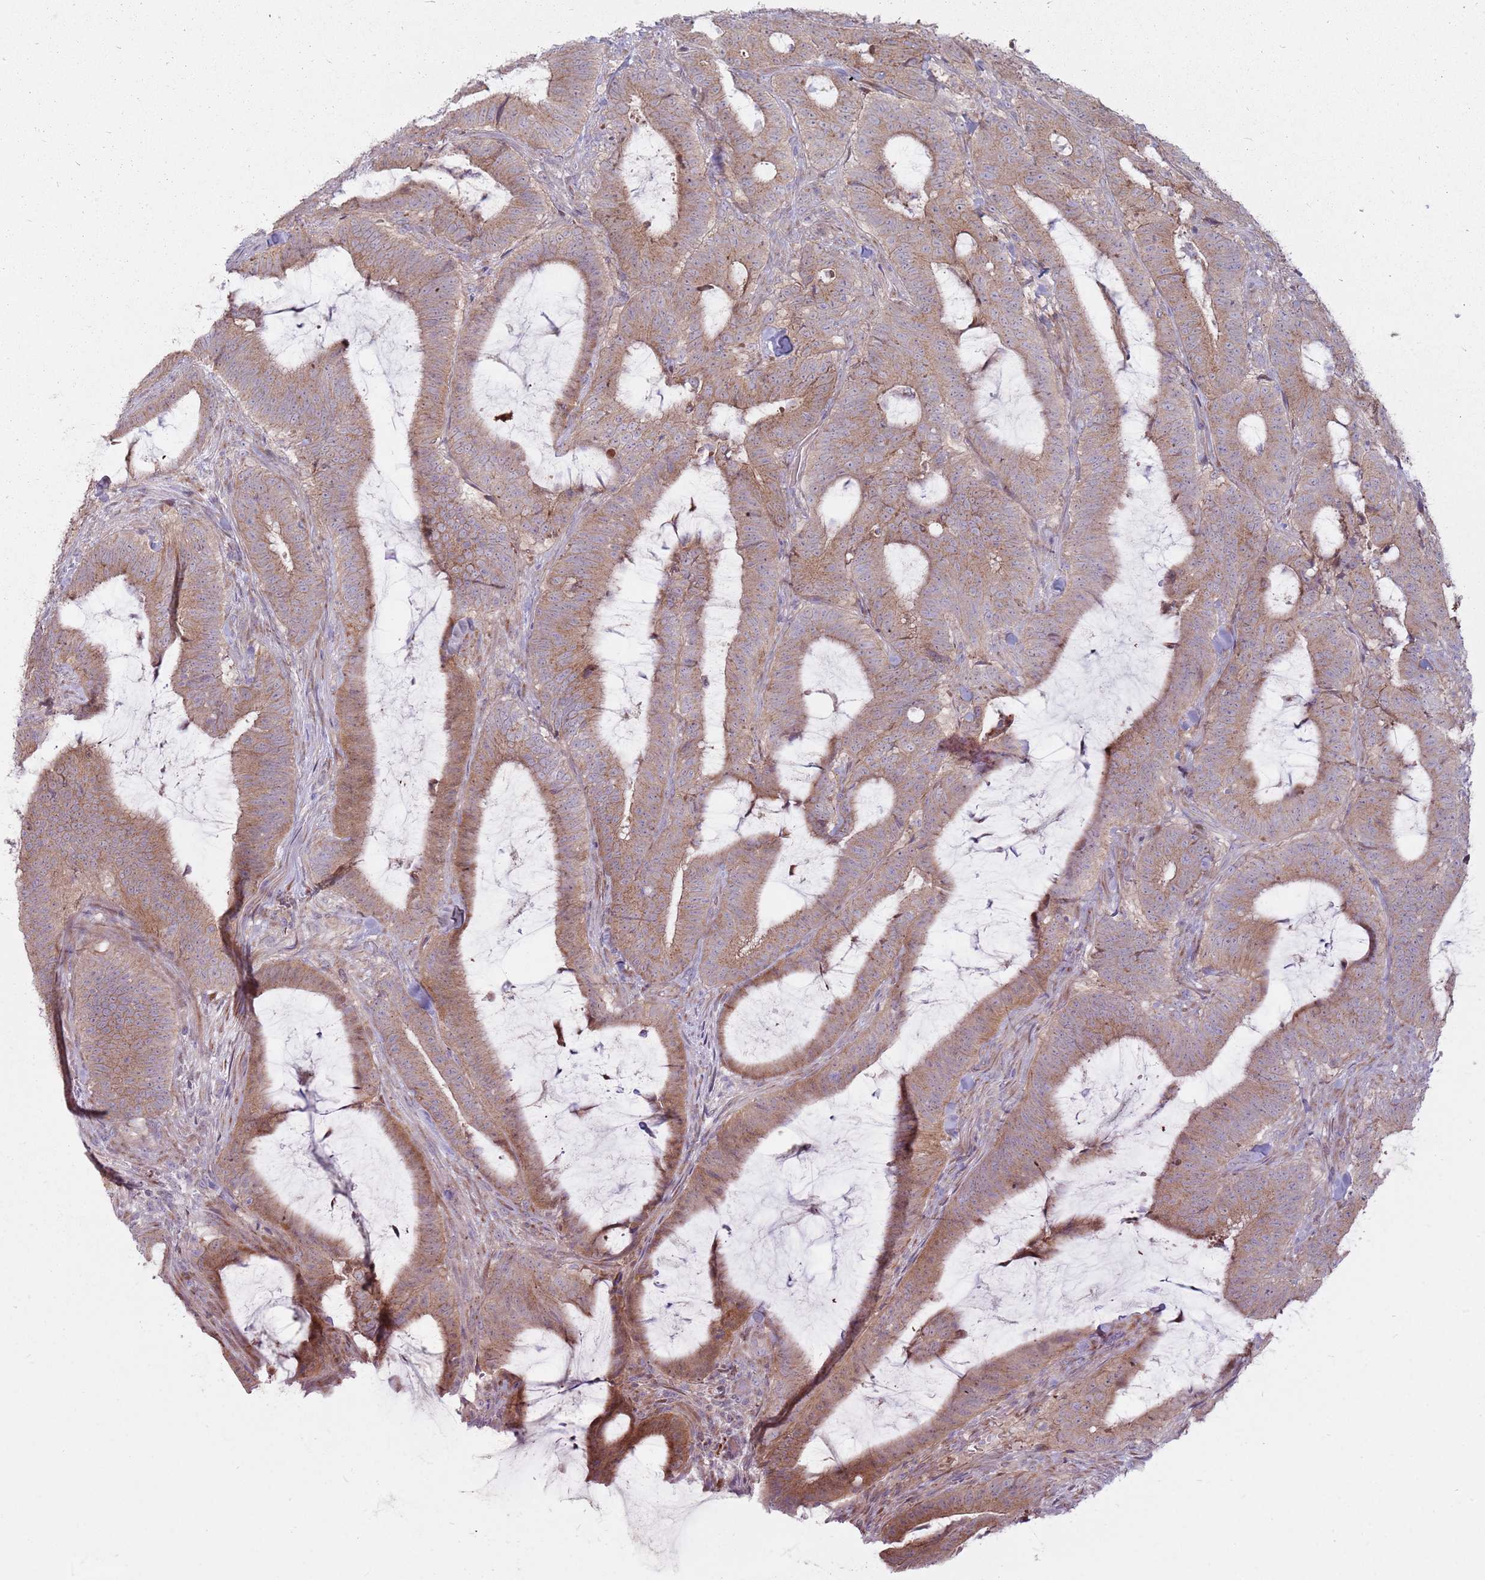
{"staining": {"intensity": "moderate", "quantity": "25%-75%", "location": "cytoplasmic/membranous"}, "tissue": "colorectal cancer", "cell_type": "Tumor cells", "image_type": "cancer", "snomed": [{"axis": "morphology", "description": "Adenocarcinoma, NOS"}, {"axis": "topography", "description": "Colon"}], "caption": "Tumor cells exhibit moderate cytoplasmic/membranous staining in about 25%-75% of cells in adenocarcinoma (colorectal). (DAB (3,3'-diaminobenzidine) IHC with brightfield microscopy, high magnification).", "gene": "CCDC150", "patient": {"sex": "female", "age": 43}}